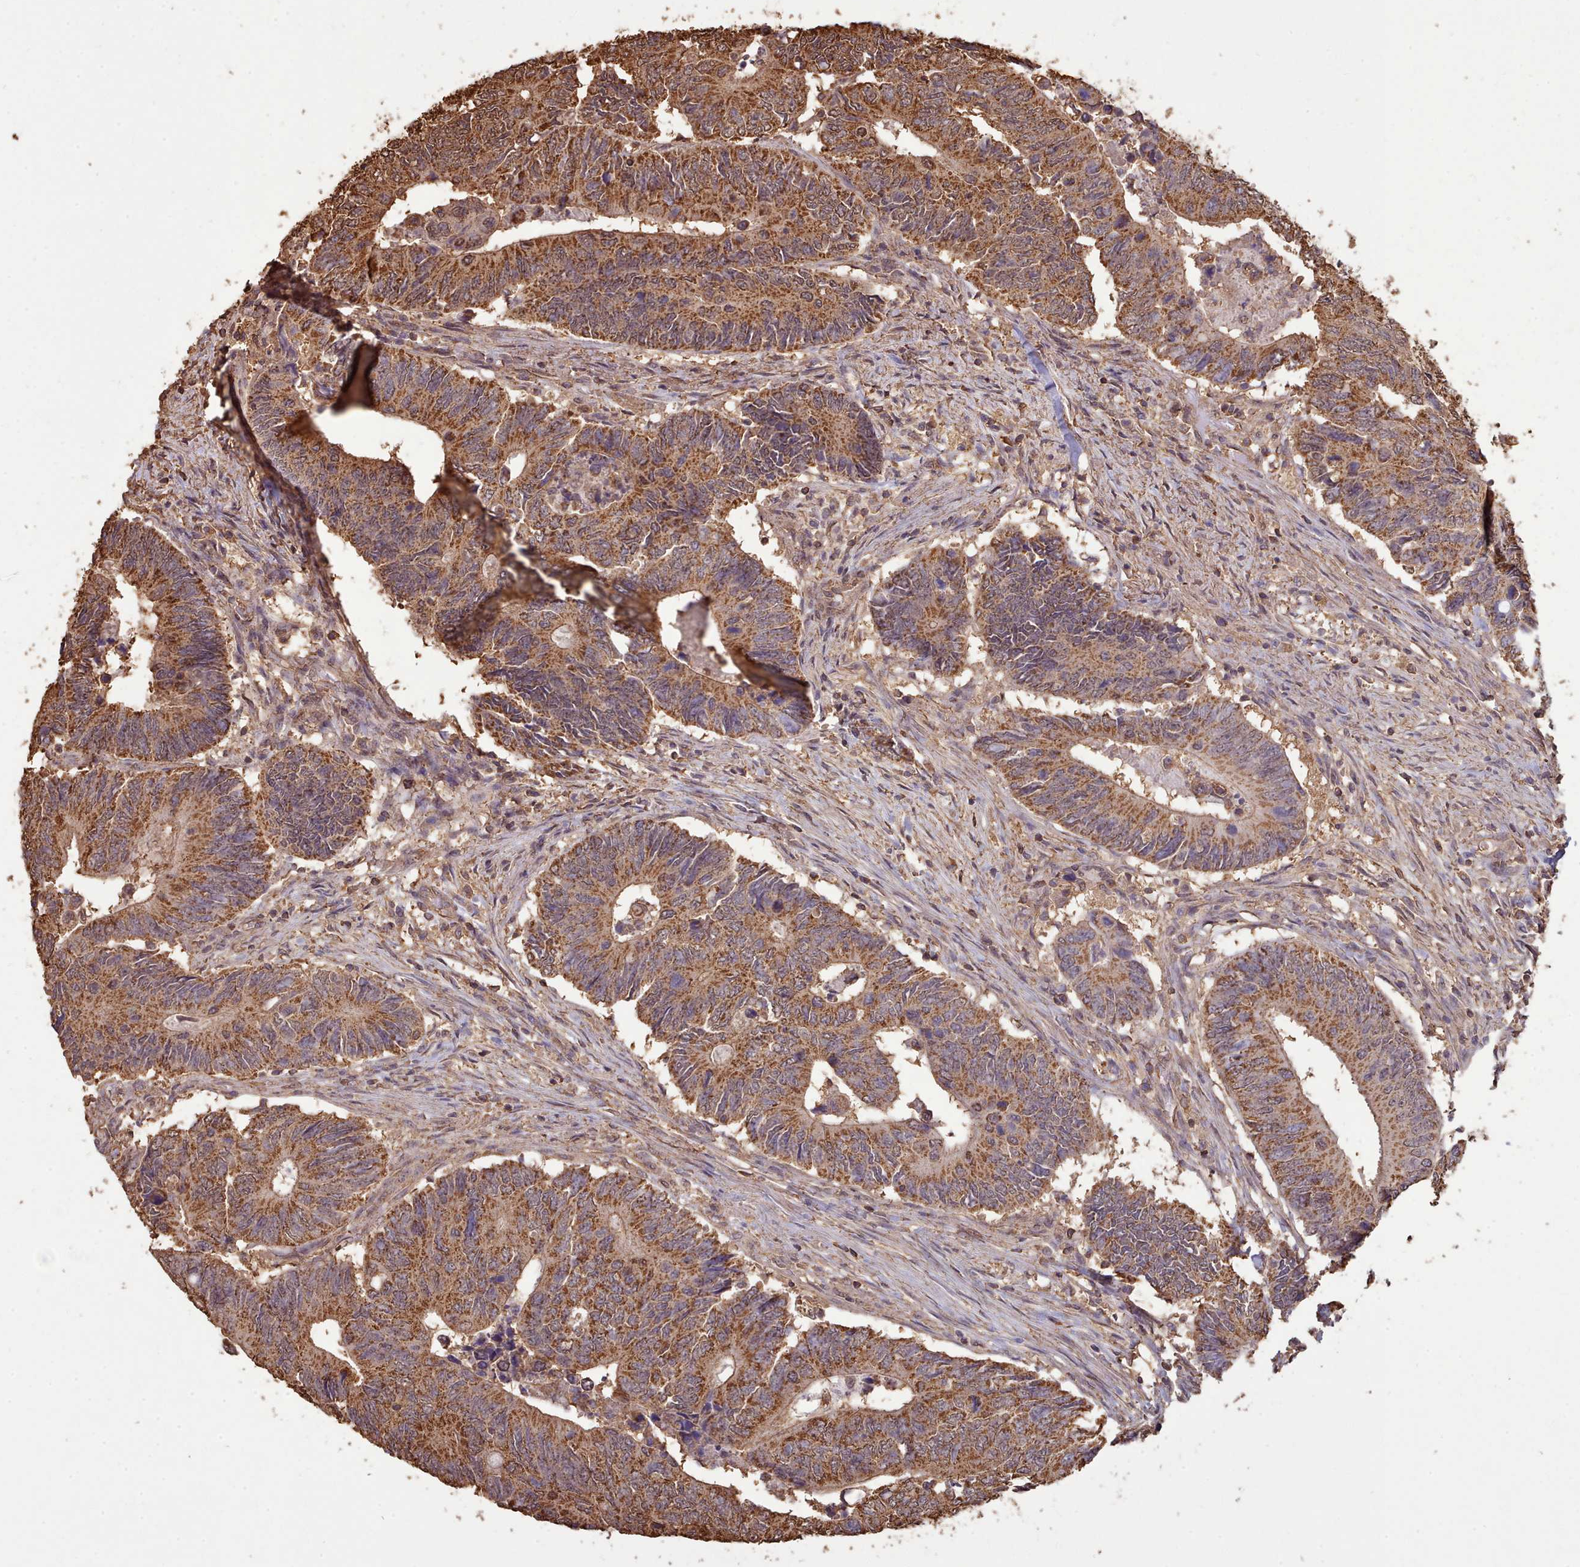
{"staining": {"intensity": "strong", "quantity": ">75%", "location": "cytoplasmic/membranous"}, "tissue": "colorectal cancer", "cell_type": "Tumor cells", "image_type": "cancer", "snomed": [{"axis": "morphology", "description": "Adenocarcinoma, NOS"}, {"axis": "topography", "description": "Colon"}], "caption": "DAB (3,3'-diaminobenzidine) immunohistochemical staining of adenocarcinoma (colorectal) reveals strong cytoplasmic/membranous protein positivity in about >75% of tumor cells.", "gene": "METRN", "patient": {"sex": "male", "age": 87}}